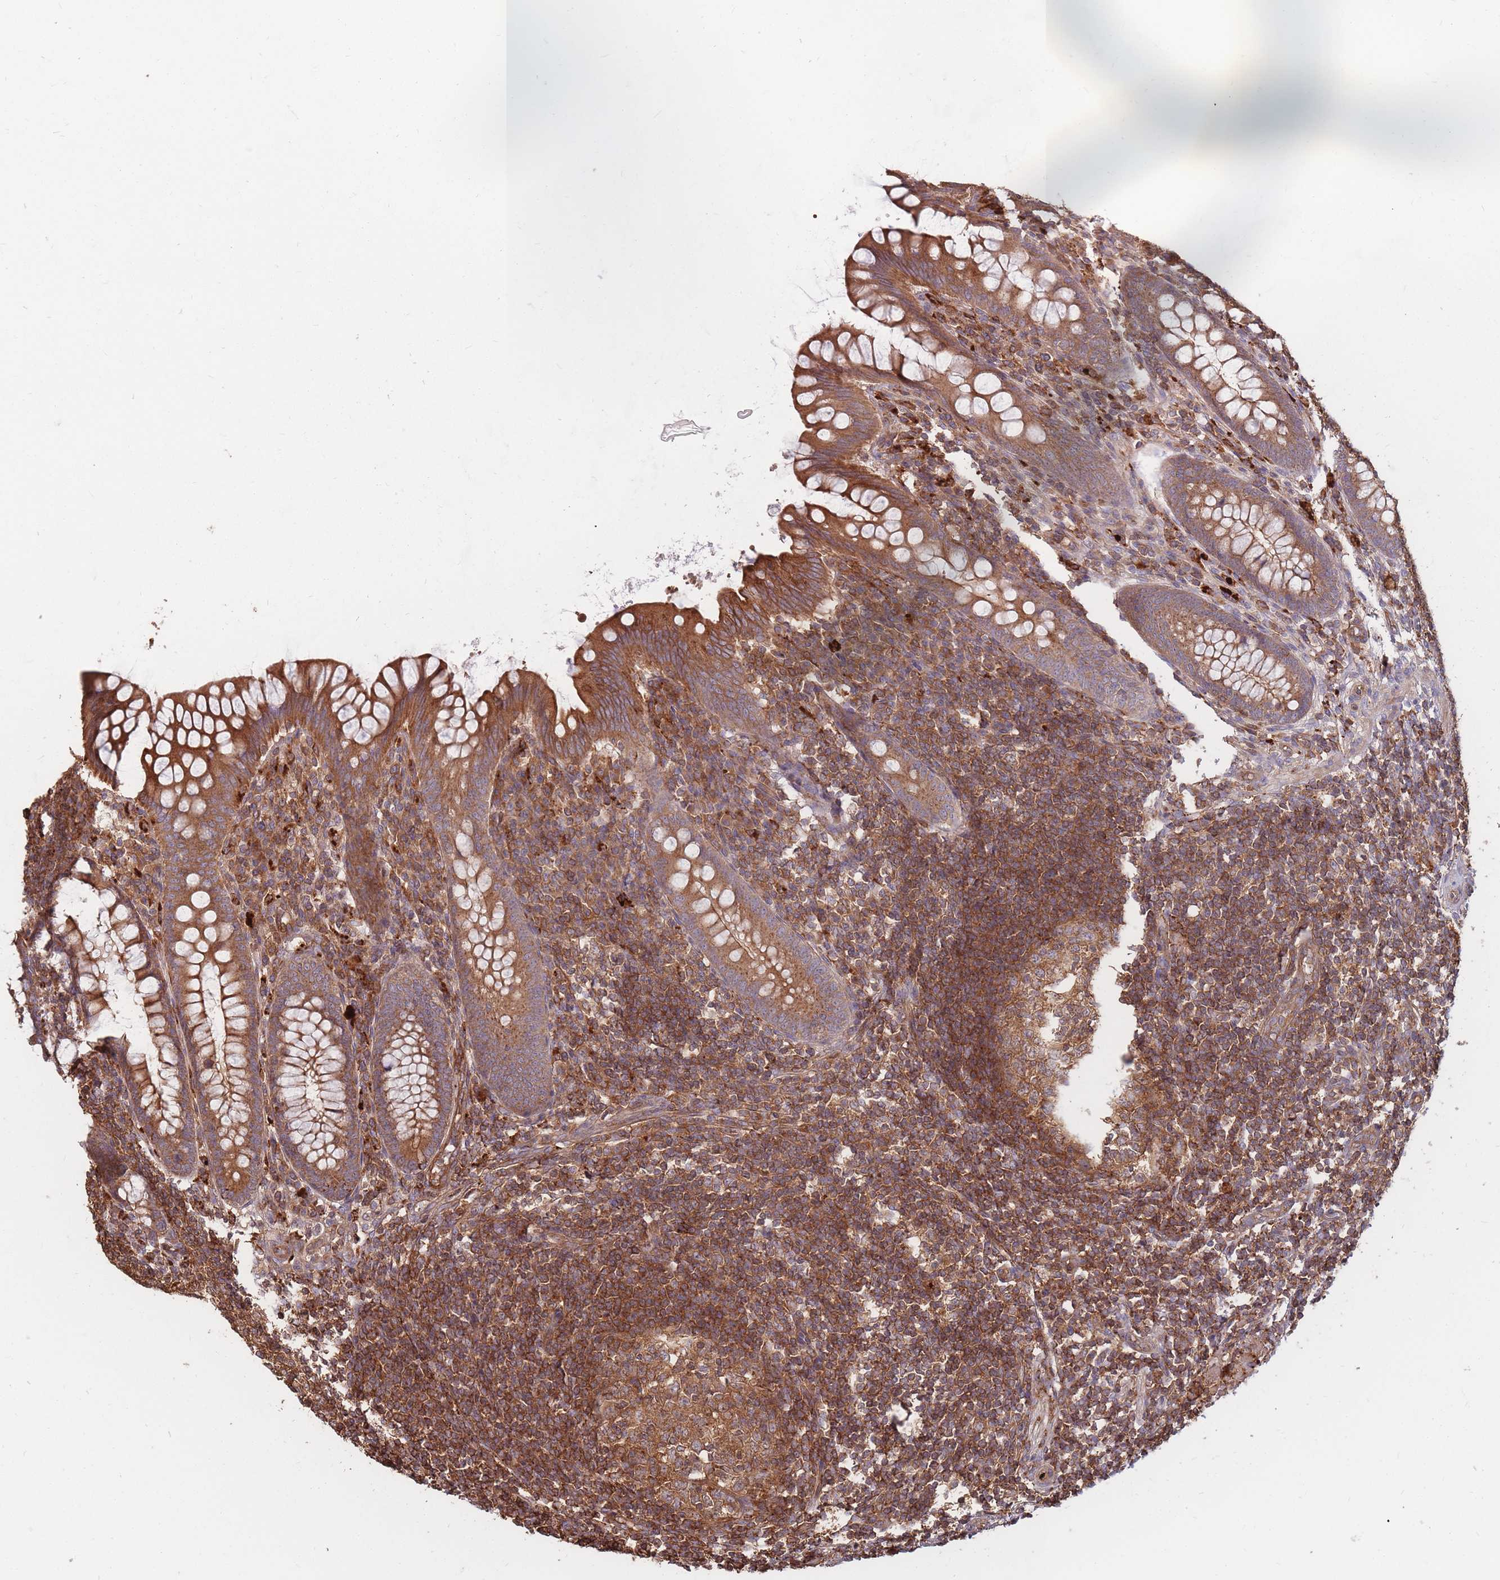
{"staining": {"intensity": "strong", "quantity": ">75%", "location": "cytoplasmic/membranous"}, "tissue": "appendix", "cell_type": "Glandular cells", "image_type": "normal", "snomed": [{"axis": "morphology", "description": "Normal tissue, NOS"}, {"axis": "topography", "description": "Appendix"}], "caption": "Strong cytoplasmic/membranous staining for a protein is seen in approximately >75% of glandular cells of unremarkable appendix using immunohistochemistry (IHC).", "gene": "RASSF2", "patient": {"sex": "female", "age": 33}}